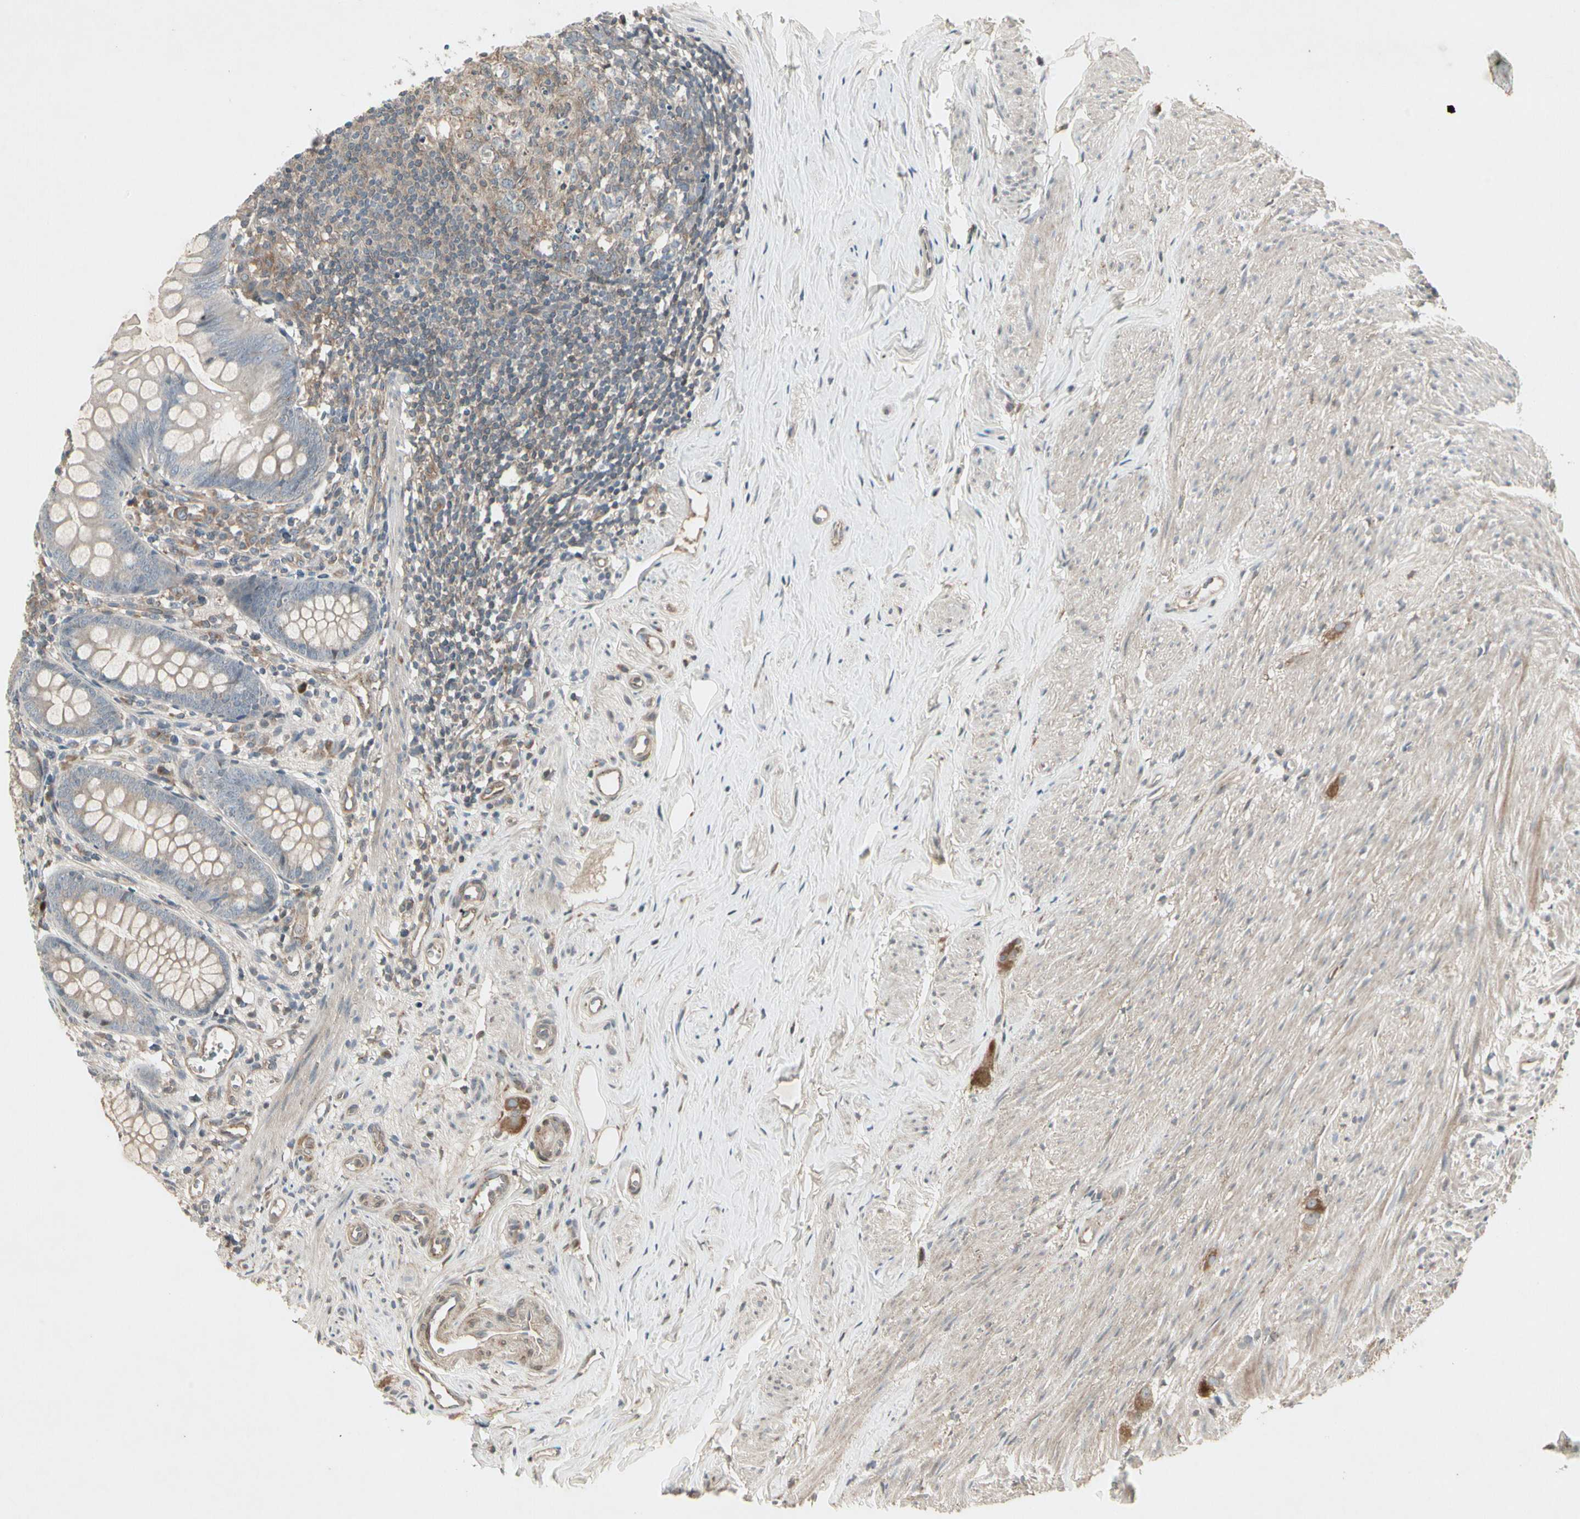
{"staining": {"intensity": "weak", "quantity": ">75%", "location": "cytoplasmic/membranous"}, "tissue": "appendix", "cell_type": "Glandular cells", "image_type": "normal", "snomed": [{"axis": "morphology", "description": "Normal tissue, NOS"}, {"axis": "topography", "description": "Appendix"}], "caption": "Appendix stained with DAB immunohistochemistry displays low levels of weak cytoplasmic/membranous expression in about >75% of glandular cells.", "gene": "TEK", "patient": {"sex": "female", "age": 77}}